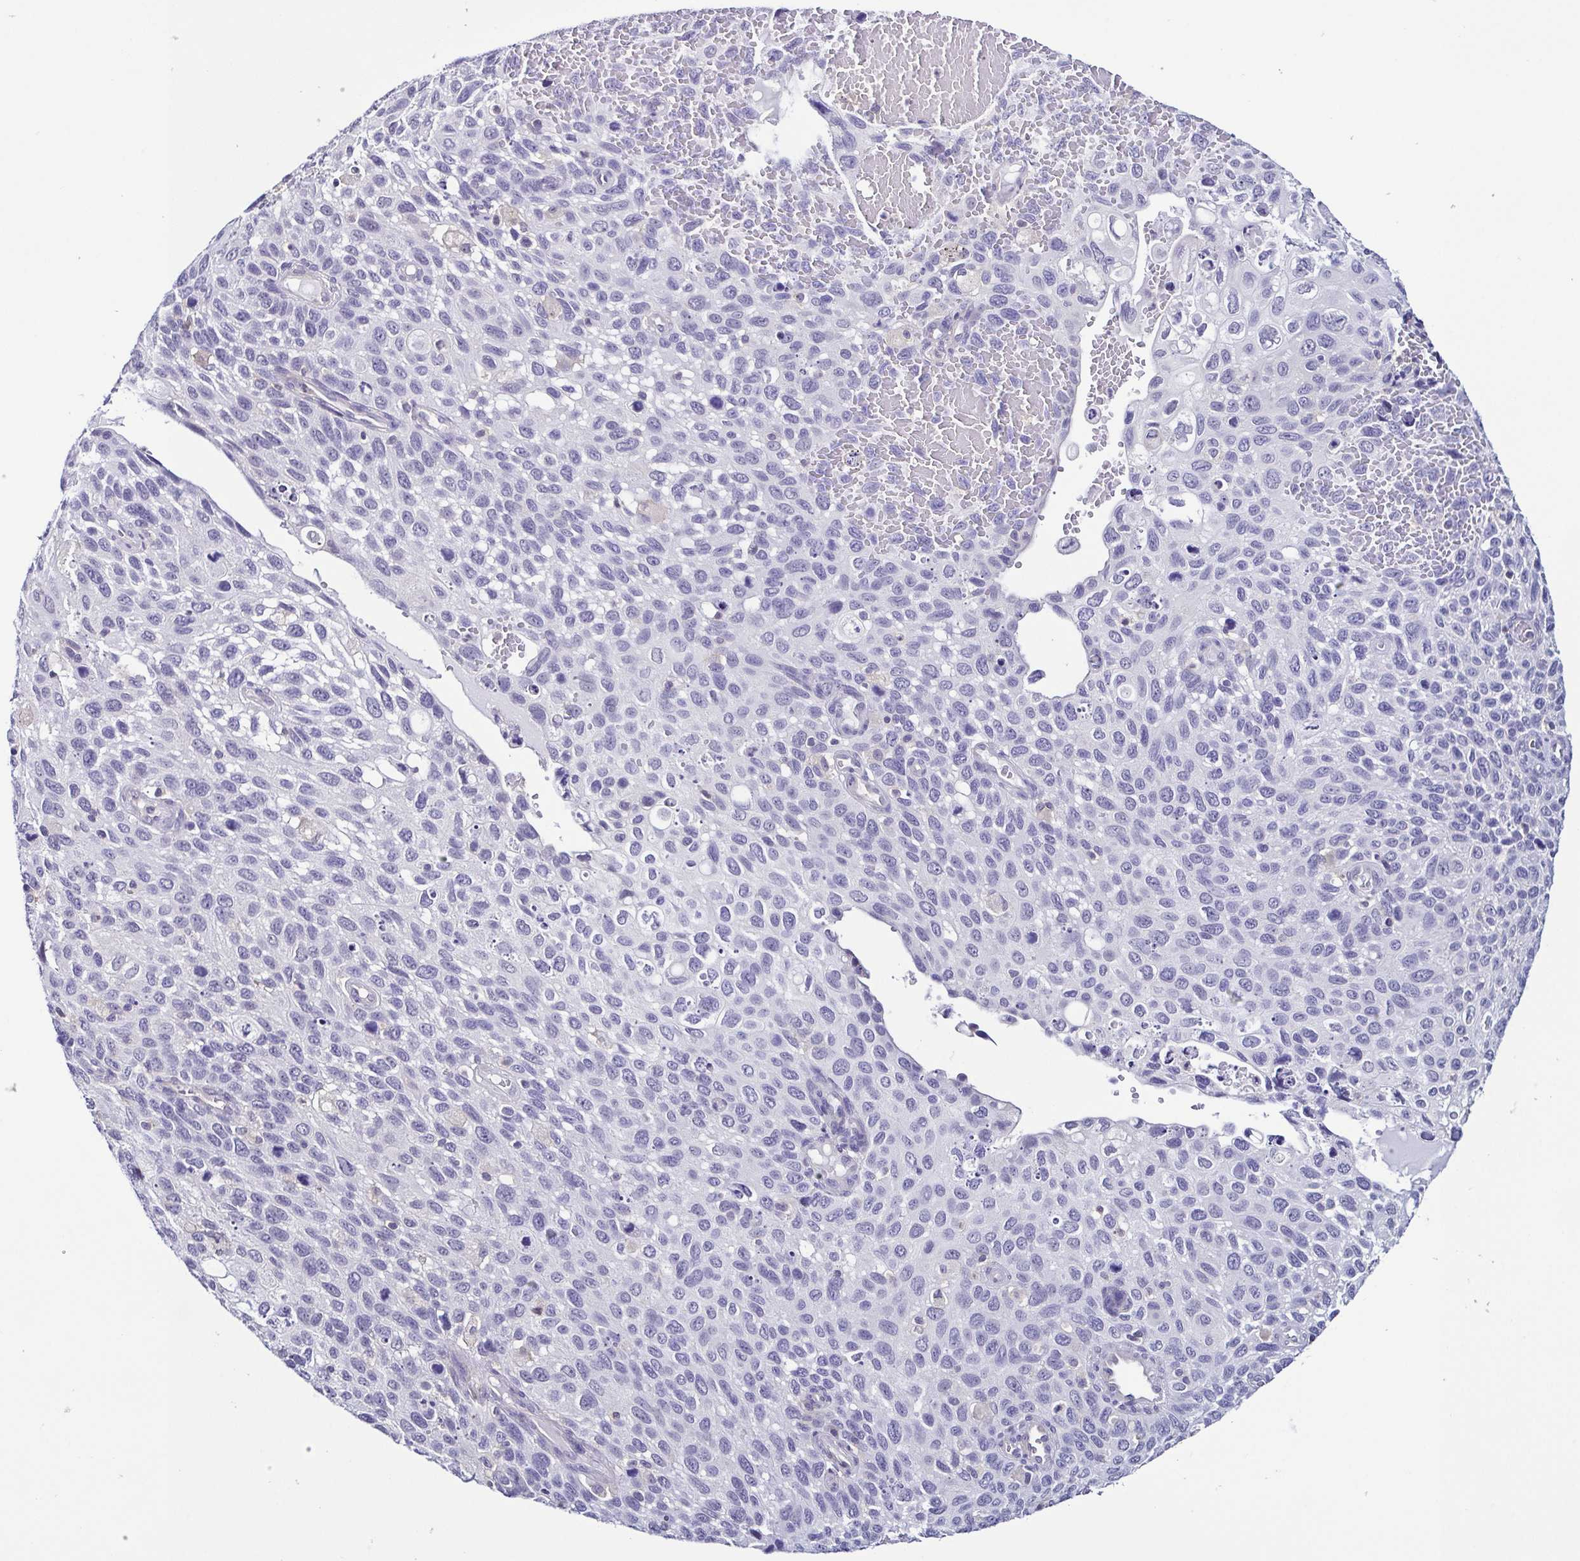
{"staining": {"intensity": "negative", "quantity": "none", "location": "none"}, "tissue": "cervical cancer", "cell_type": "Tumor cells", "image_type": "cancer", "snomed": [{"axis": "morphology", "description": "Squamous cell carcinoma, NOS"}, {"axis": "topography", "description": "Cervix"}], "caption": "A histopathology image of human squamous cell carcinoma (cervical) is negative for staining in tumor cells.", "gene": "TNNT2", "patient": {"sex": "female", "age": 70}}